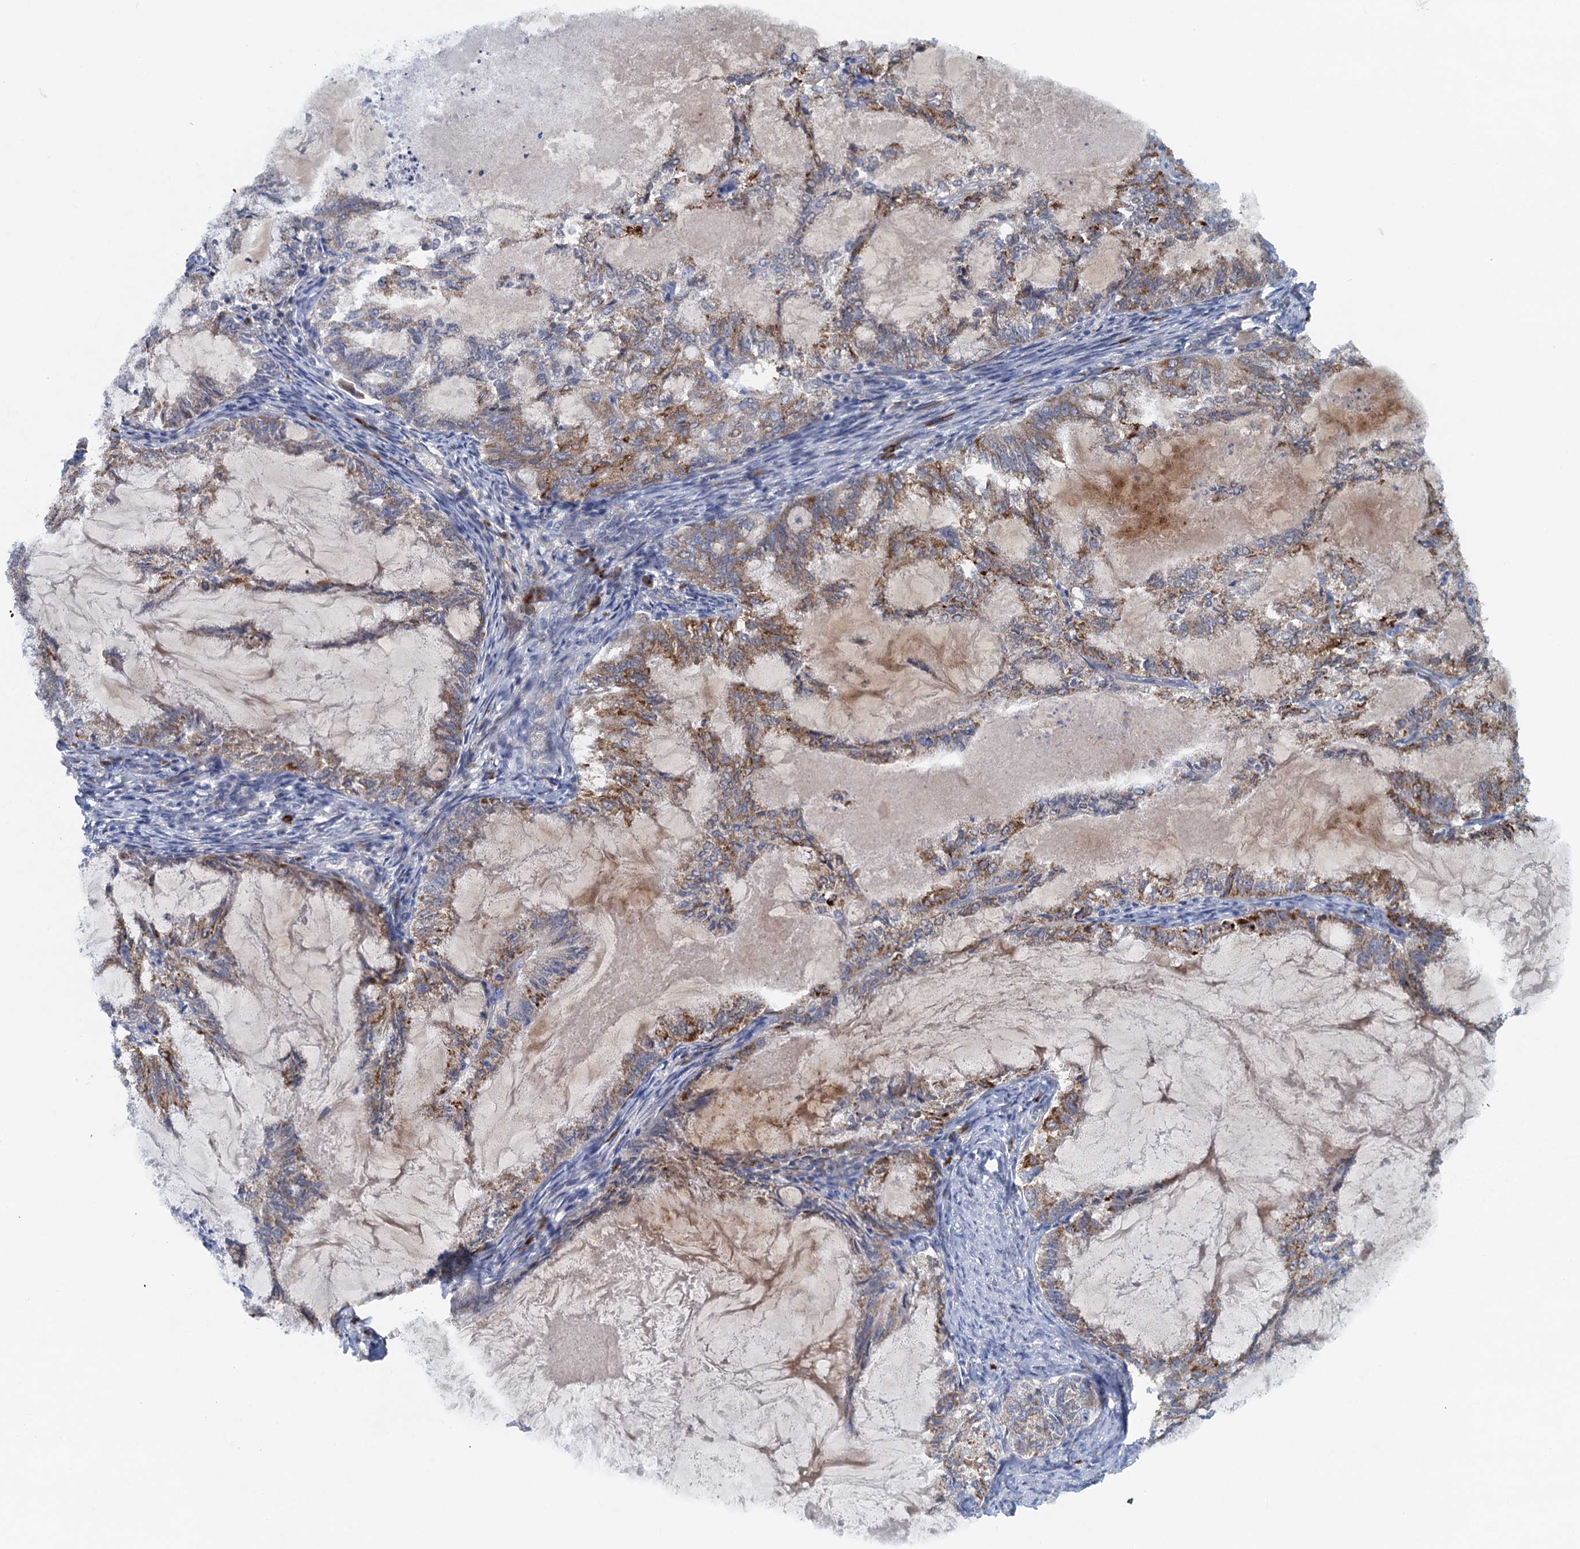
{"staining": {"intensity": "moderate", "quantity": ">75%", "location": "cytoplasmic/membranous"}, "tissue": "endometrial cancer", "cell_type": "Tumor cells", "image_type": "cancer", "snomed": [{"axis": "morphology", "description": "Adenocarcinoma, NOS"}, {"axis": "topography", "description": "Endometrium"}], "caption": "Endometrial cancer (adenocarcinoma) tissue demonstrates moderate cytoplasmic/membranous staining in approximately >75% of tumor cells (brown staining indicates protein expression, while blue staining denotes nuclei).", "gene": "MYDGF", "patient": {"sex": "female", "age": 86}}